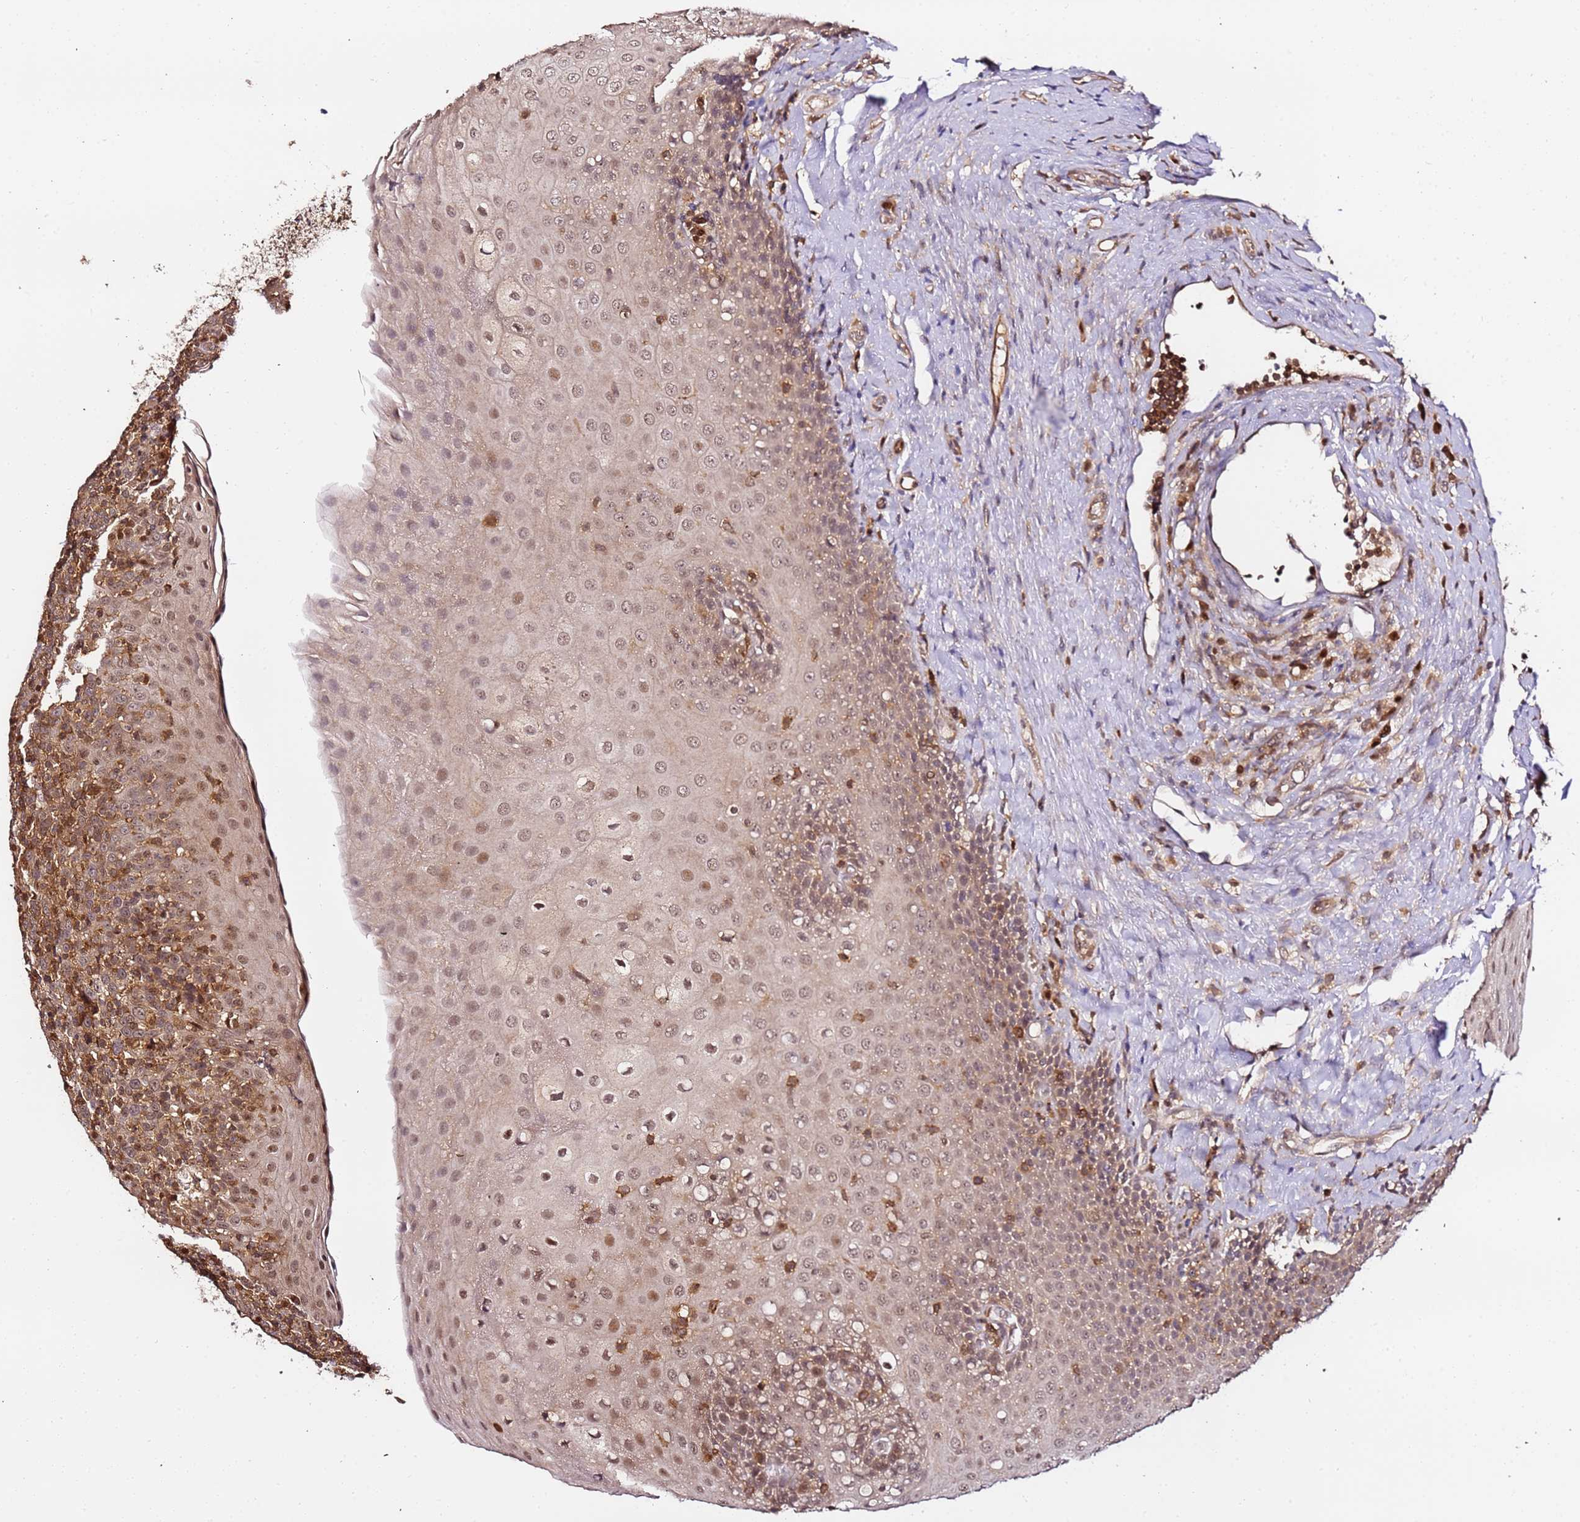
{"staining": {"intensity": "moderate", "quantity": "<25%", "location": "nuclear"}, "tissue": "tonsil", "cell_type": "Germinal center cells", "image_type": "normal", "snomed": [{"axis": "morphology", "description": "Normal tissue, NOS"}, {"axis": "topography", "description": "Tonsil"}], "caption": "Immunohistochemistry (IHC) histopathology image of normal tonsil stained for a protein (brown), which exhibits low levels of moderate nuclear expression in approximately <25% of germinal center cells.", "gene": "OR5V1", "patient": {"sex": "female", "age": 19}}